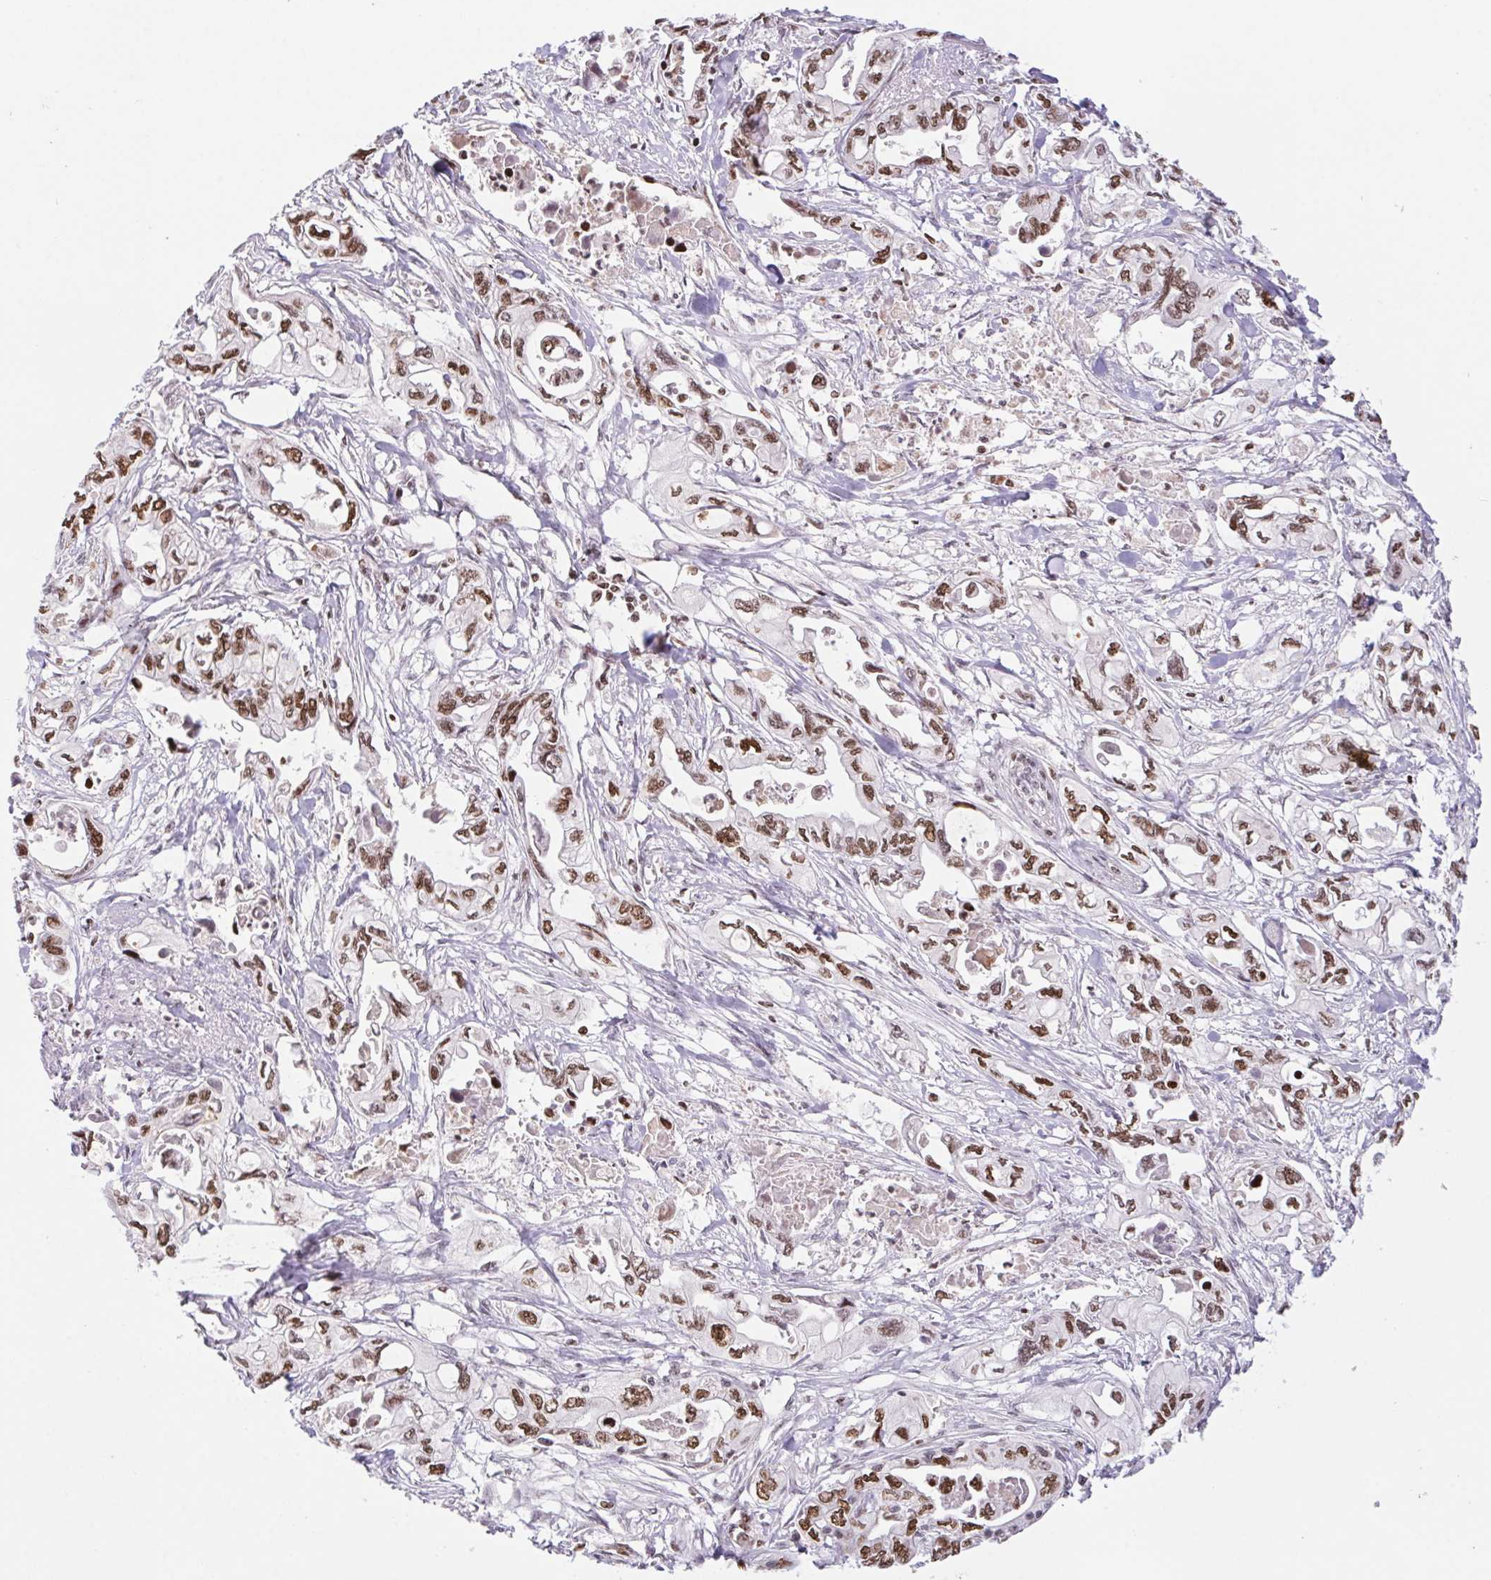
{"staining": {"intensity": "moderate", "quantity": ">75%", "location": "nuclear"}, "tissue": "pancreatic cancer", "cell_type": "Tumor cells", "image_type": "cancer", "snomed": [{"axis": "morphology", "description": "Adenocarcinoma, NOS"}, {"axis": "topography", "description": "Pancreas"}], "caption": "This histopathology image shows IHC staining of adenocarcinoma (pancreatic), with medium moderate nuclear positivity in approximately >75% of tumor cells.", "gene": "POLD3", "patient": {"sex": "male", "age": 68}}